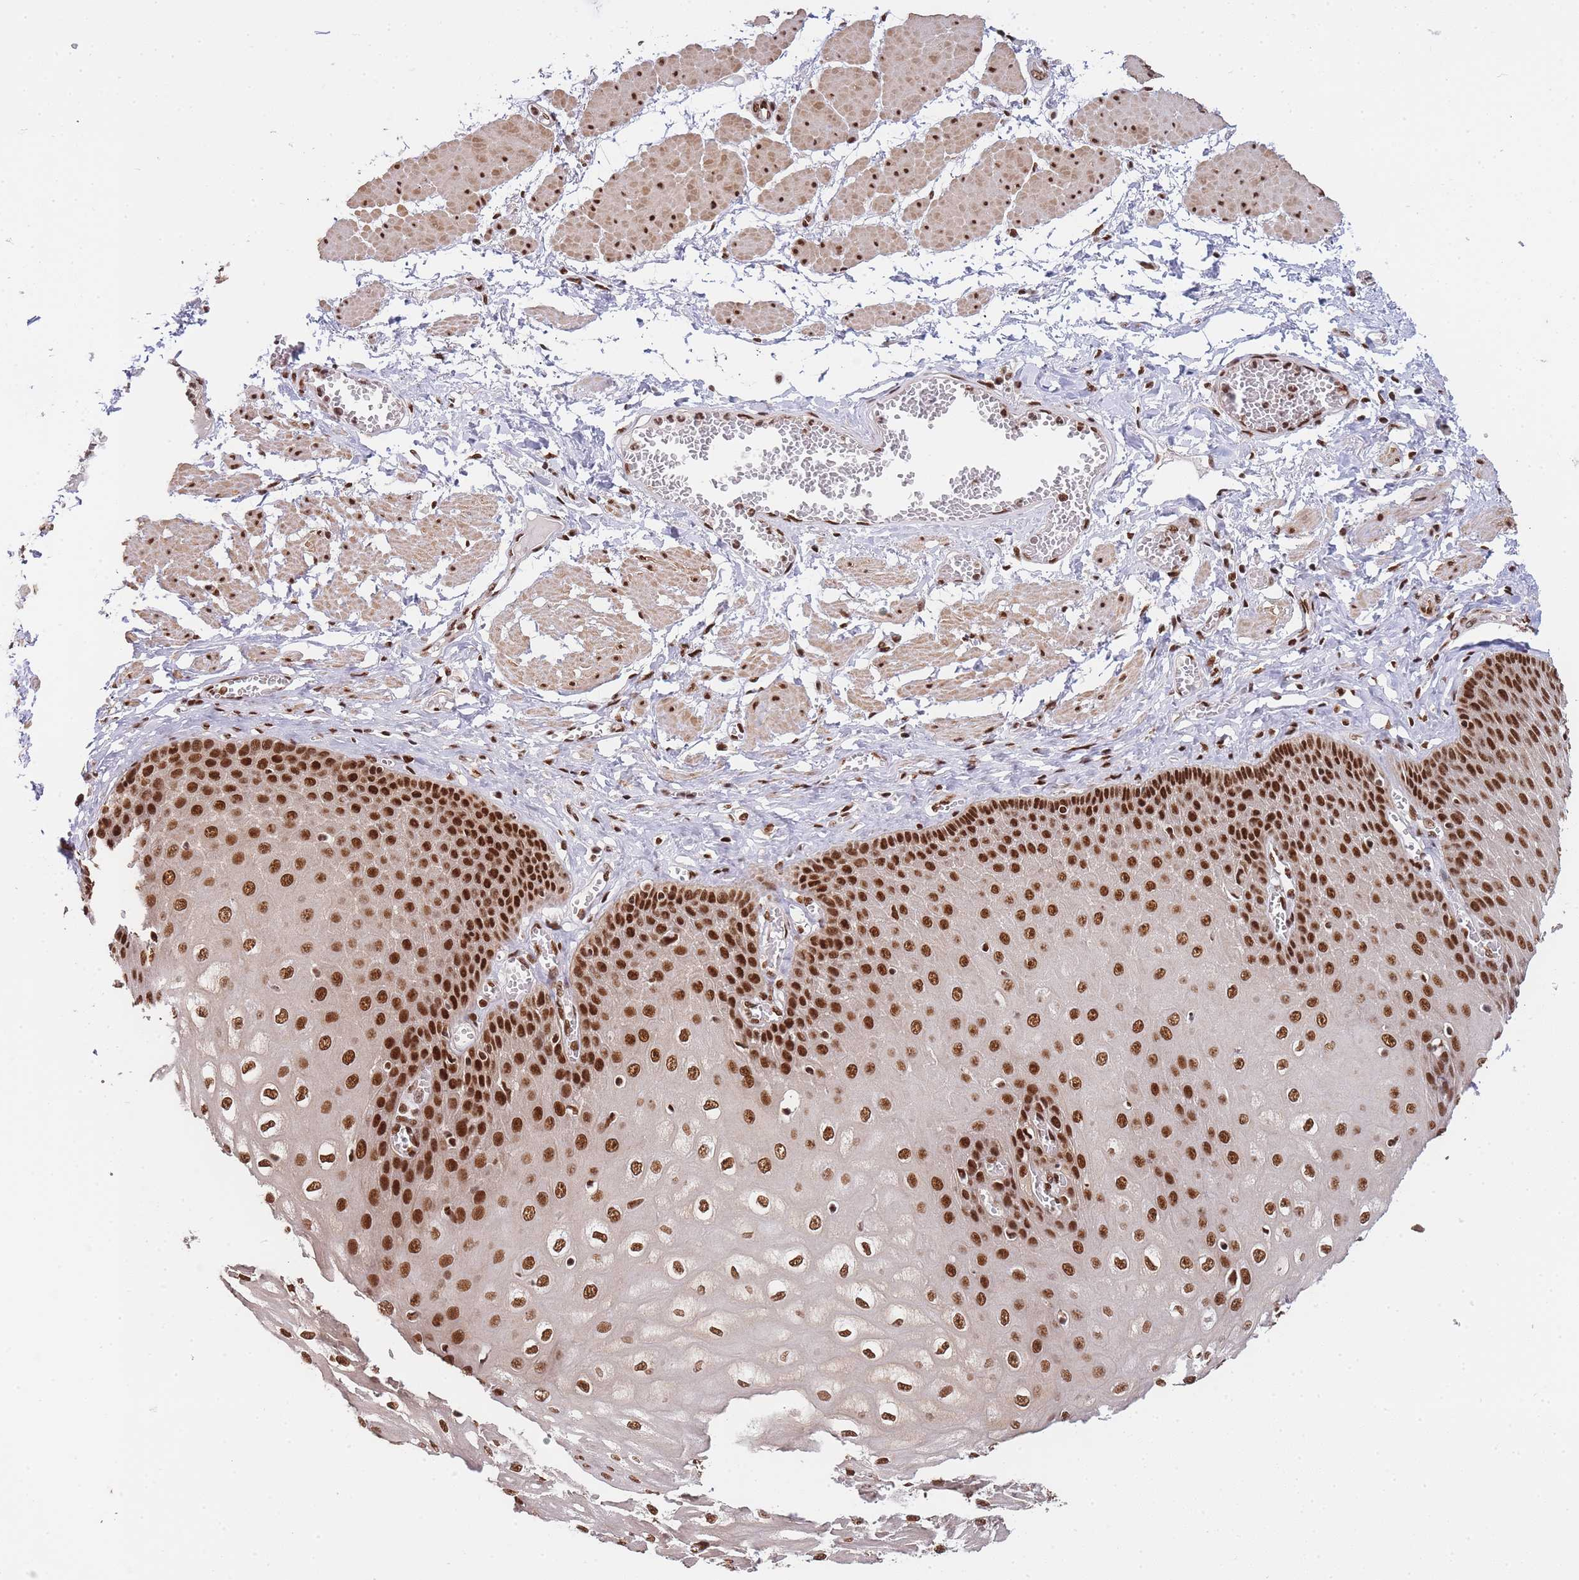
{"staining": {"intensity": "strong", "quantity": ">75%", "location": "nuclear"}, "tissue": "esophagus", "cell_type": "Squamous epithelial cells", "image_type": "normal", "snomed": [{"axis": "morphology", "description": "Normal tissue, NOS"}, {"axis": "topography", "description": "Esophagus"}], "caption": "The micrograph shows a brown stain indicating the presence of a protein in the nuclear of squamous epithelial cells in esophagus. The protein is stained brown, and the nuclei are stained in blue (DAB IHC with brightfield microscopy, high magnification).", "gene": "PRKDC", "patient": {"sex": "male", "age": 60}}